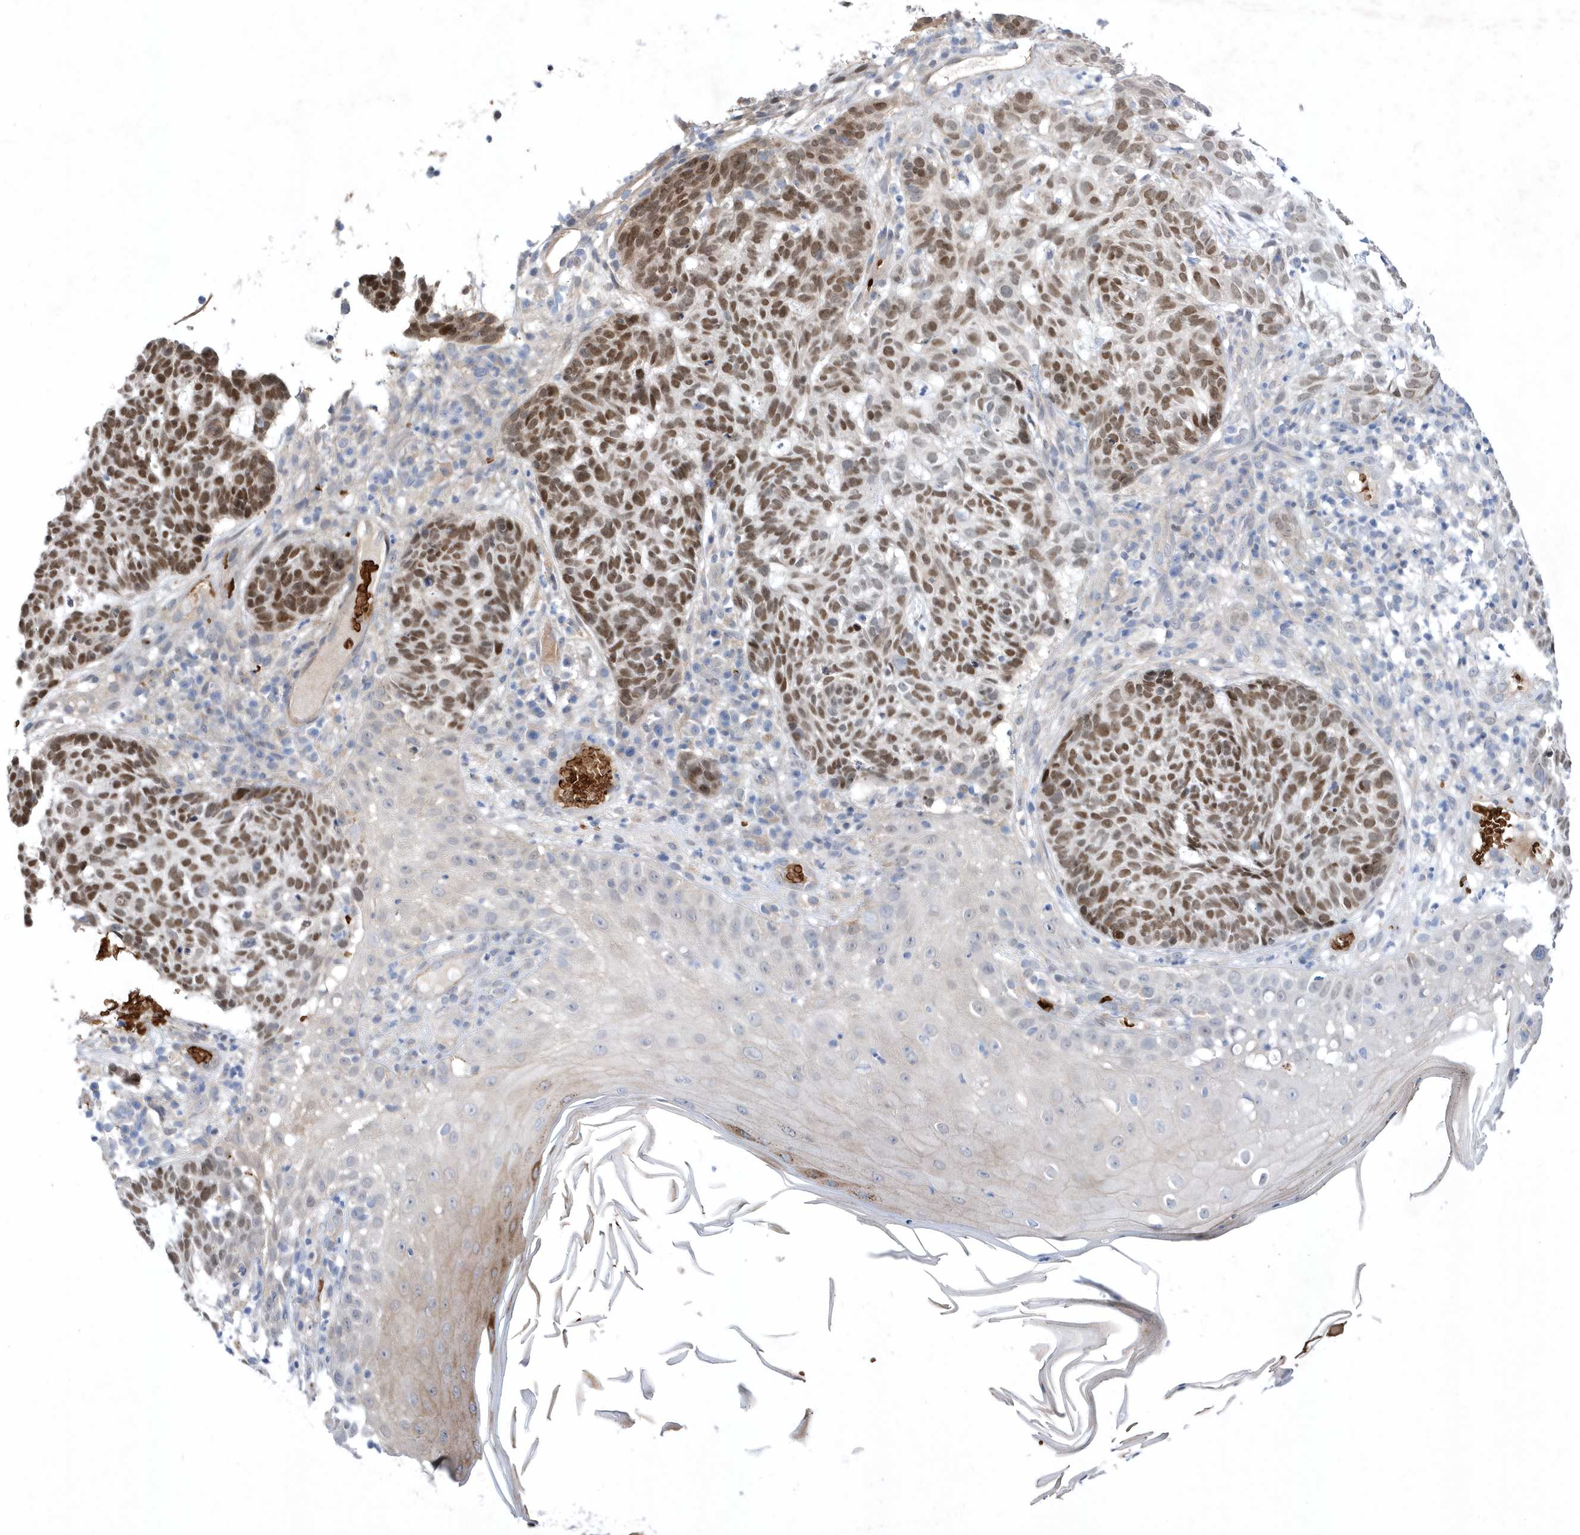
{"staining": {"intensity": "moderate", "quantity": ">75%", "location": "nuclear"}, "tissue": "skin cancer", "cell_type": "Tumor cells", "image_type": "cancer", "snomed": [{"axis": "morphology", "description": "Basal cell carcinoma"}, {"axis": "topography", "description": "Skin"}], "caption": "Protein expression analysis of human basal cell carcinoma (skin) reveals moderate nuclear staining in approximately >75% of tumor cells.", "gene": "ZNF875", "patient": {"sex": "male", "age": 85}}